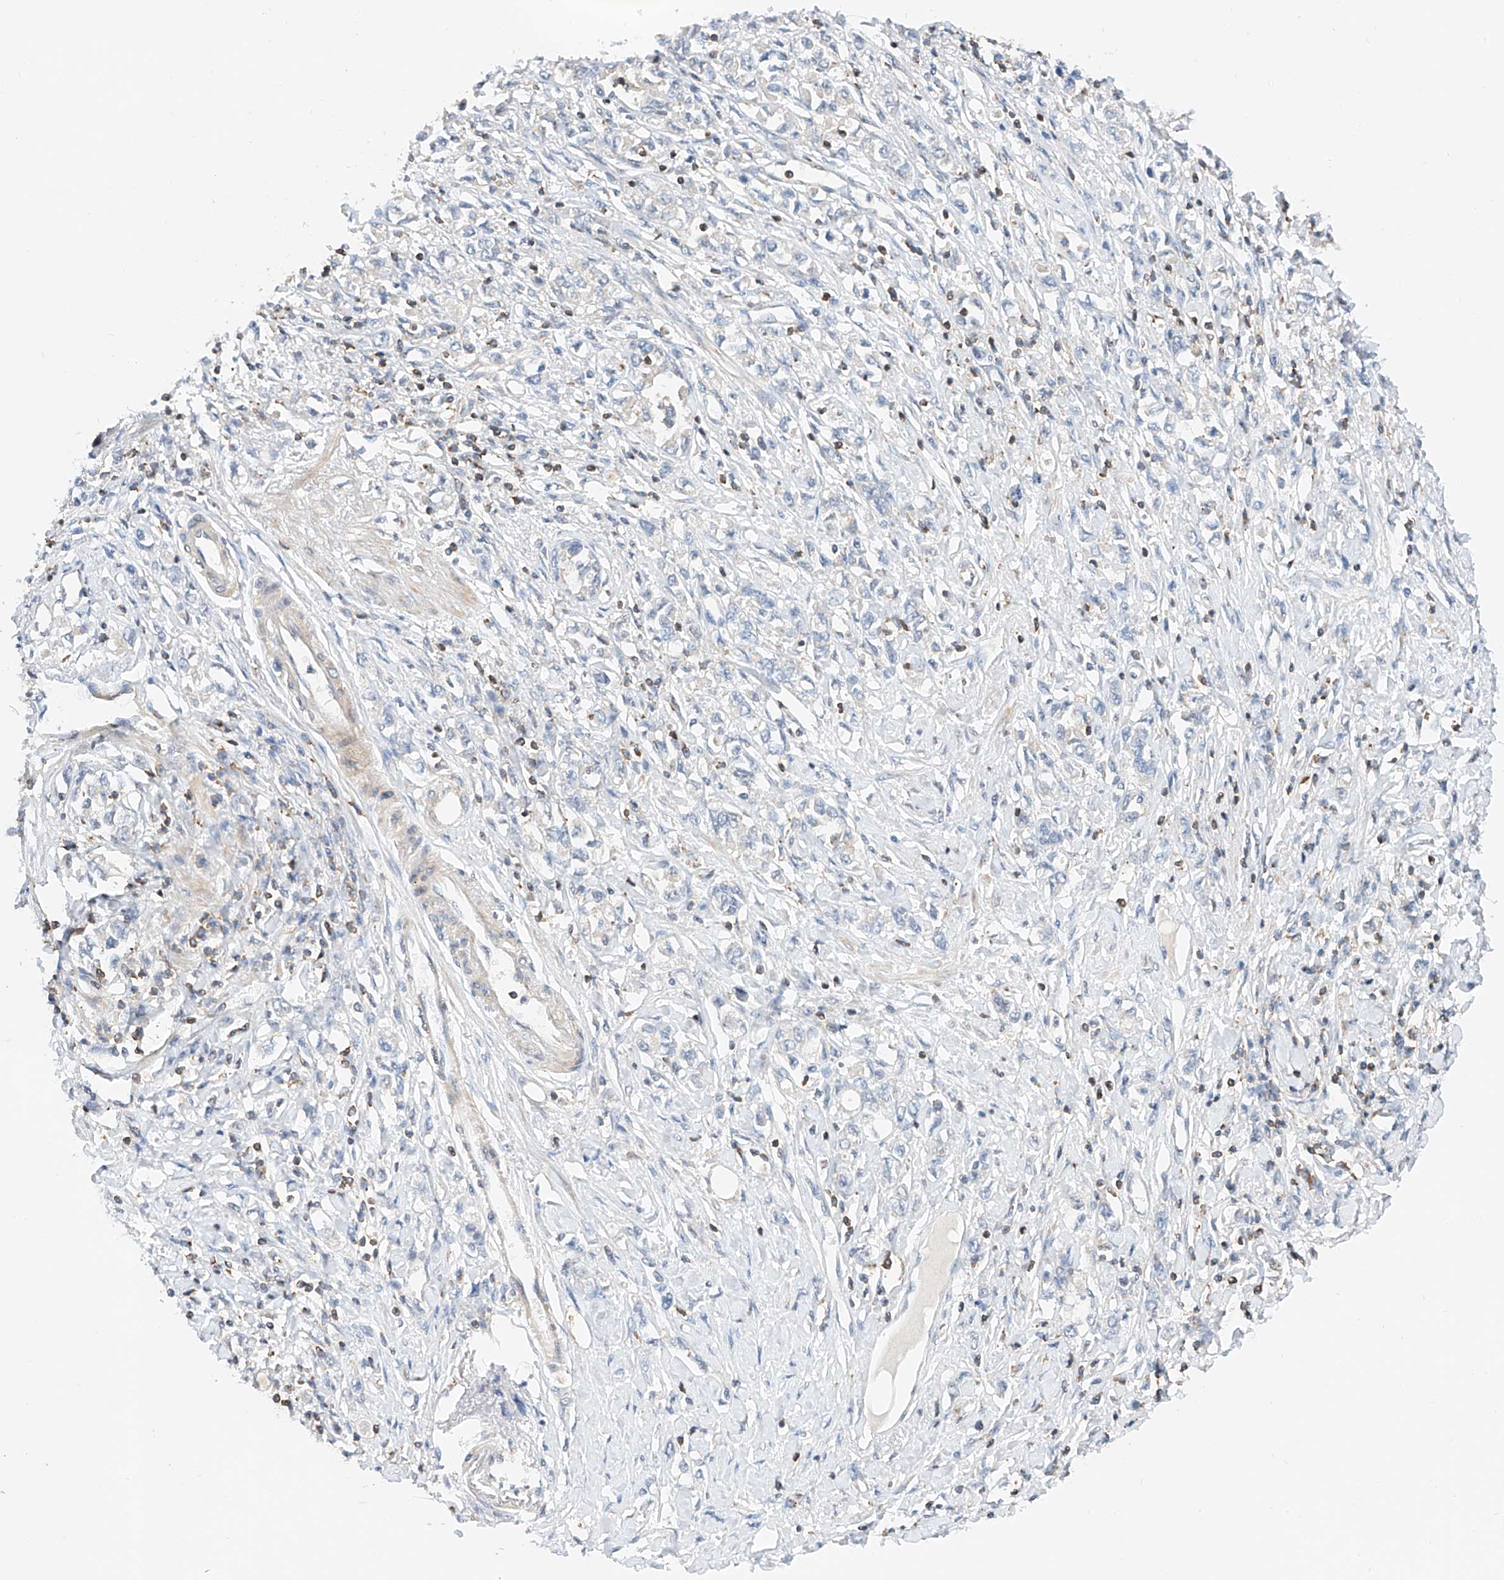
{"staining": {"intensity": "negative", "quantity": "none", "location": "none"}, "tissue": "stomach cancer", "cell_type": "Tumor cells", "image_type": "cancer", "snomed": [{"axis": "morphology", "description": "Adenocarcinoma, NOS"}, {"axis": "topography", "description": "Stomach"}], "caption": "Immunohistochemistry (IHC) of human stomach cancer (adenocarcinoma) demonstrates no expression in tumor cells.", "gene": "MFN2", "patient": {"sex": "female", "age": 76}}